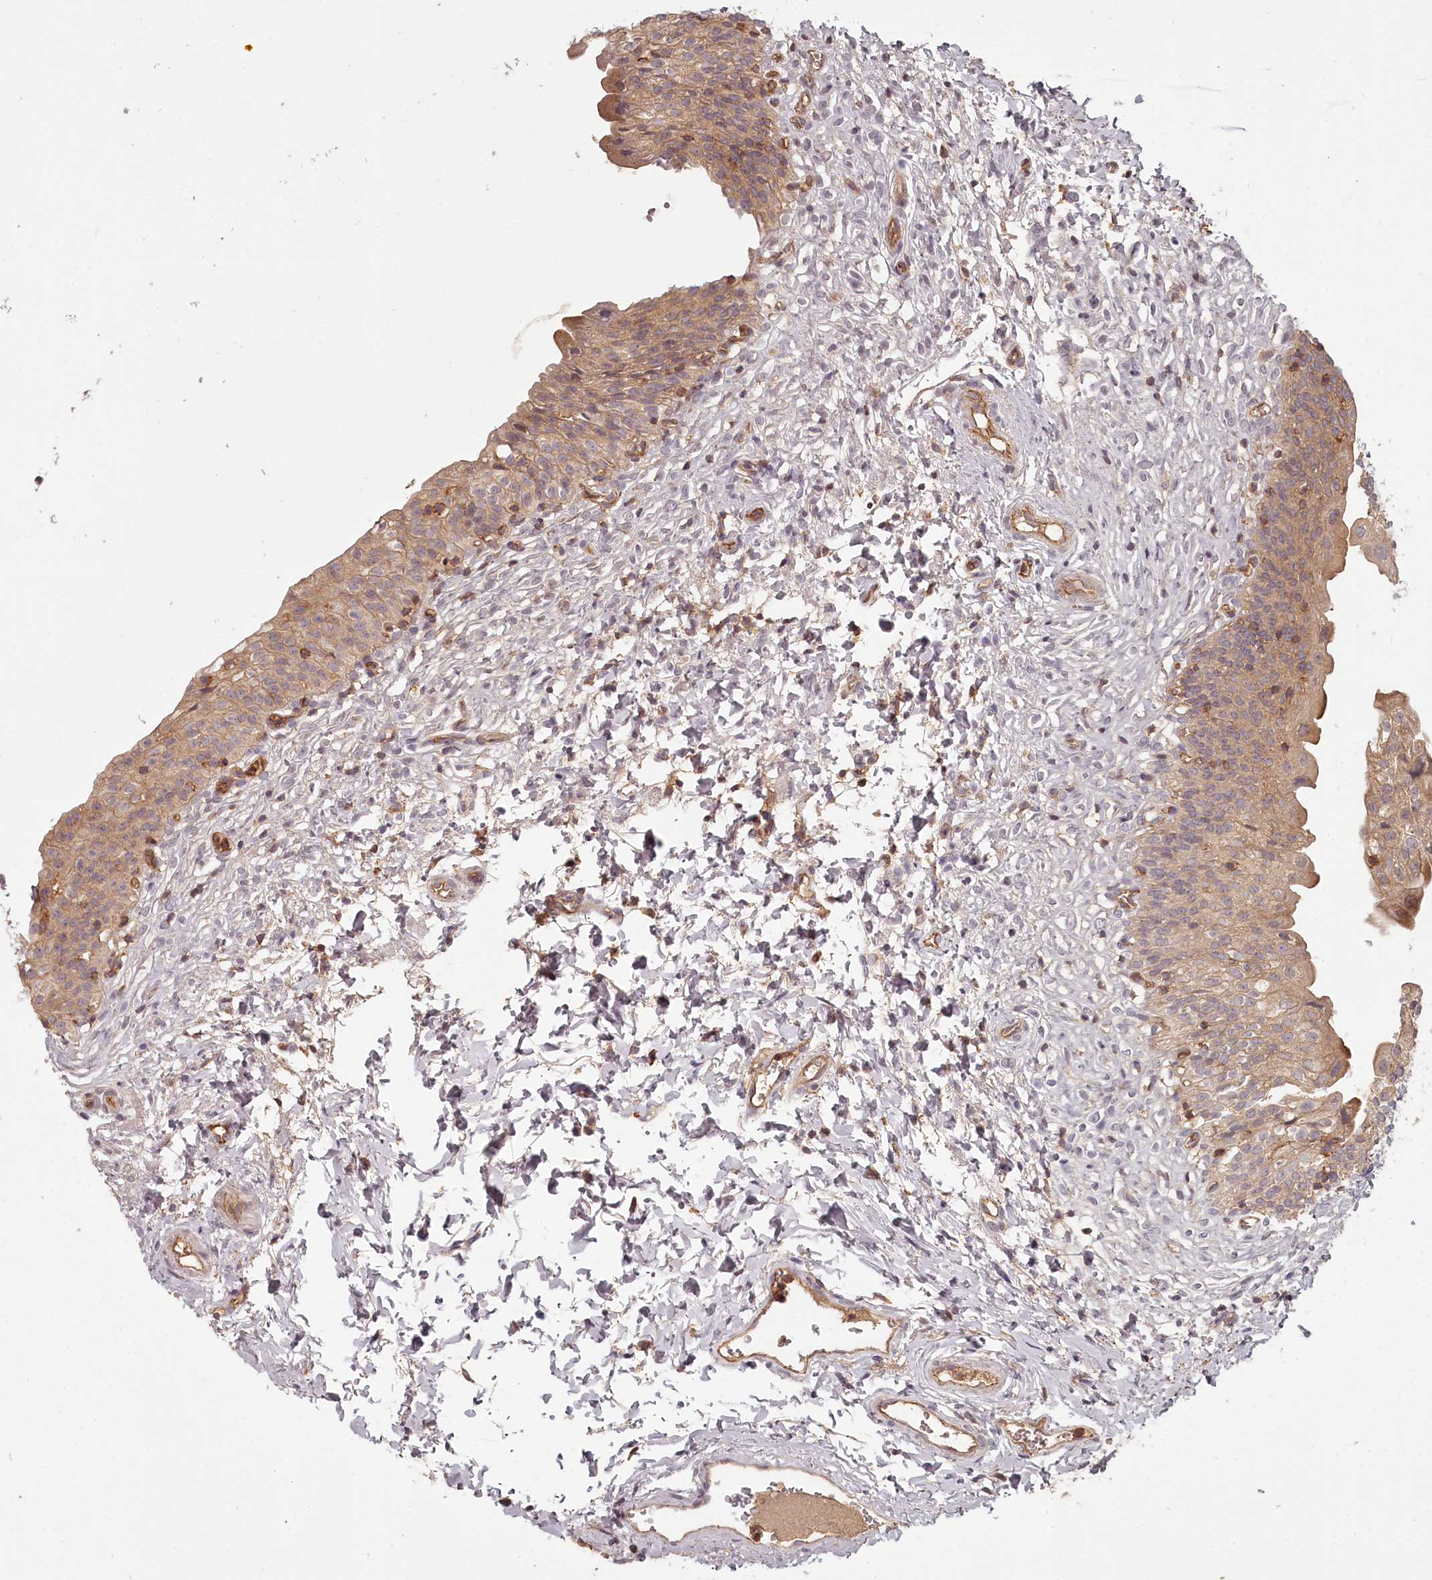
{"staining": {"intensity": "moderate", "quantity": ">75%", "location": "cytoplasmic/membranous"}, "tissue": "urinary bladder", "cell_type": "Urothelial cells", "image_type": "normal", "snomed": [{"axis": "morphology", "description": "Normal tissue, NOS"}, {"axis": "topography", "description": "Urinary bladder"}], "caption": "Moderate cytoplasmic/membranous positivity is present in approximately >75% of urothelial cells in normal urinary bladder.", "gene": "TMIE", "patient": {"sex": "male", "age": 55}}